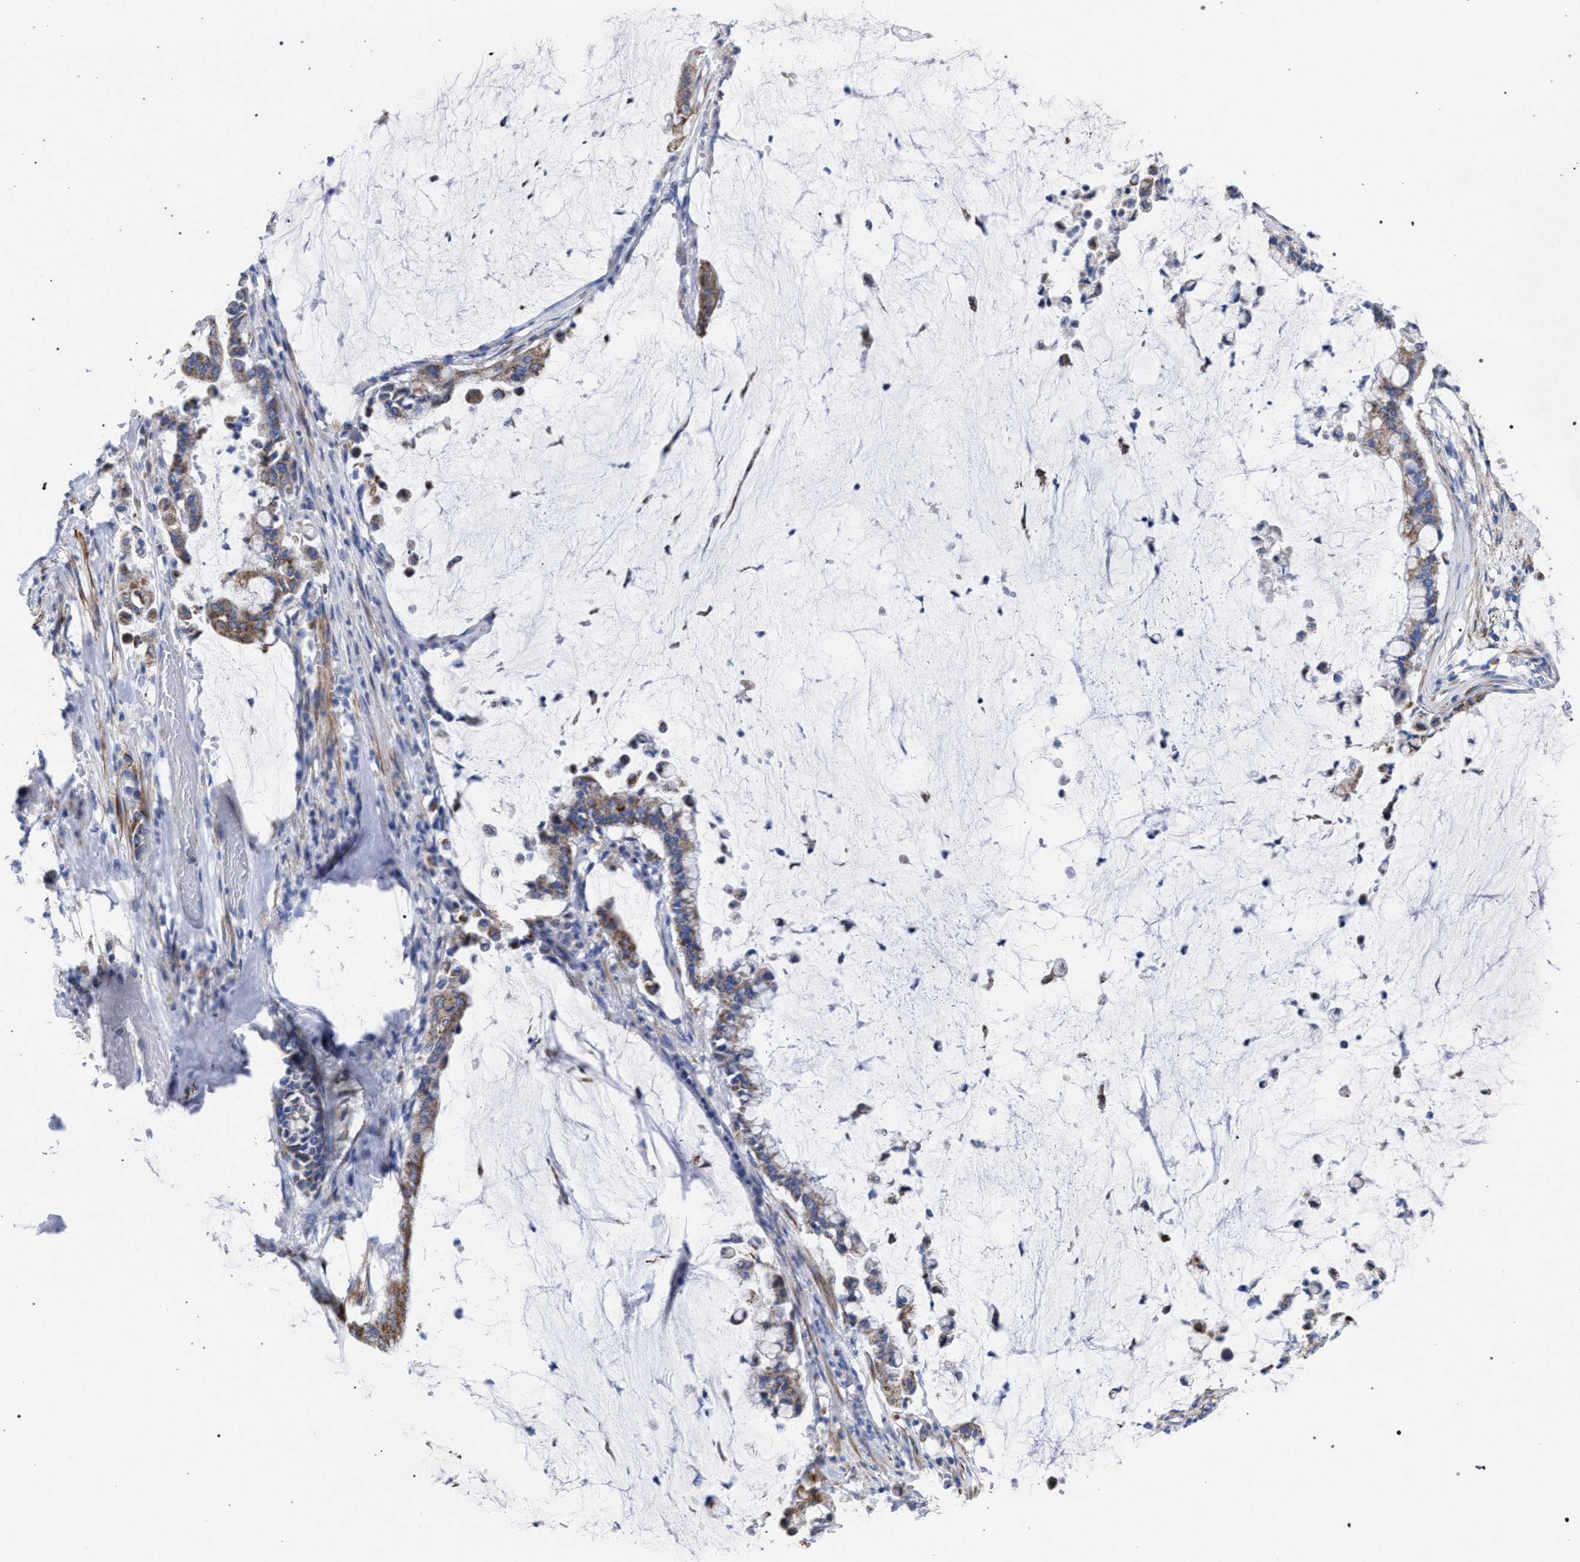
{"staining": {"intensity": "weak", "quantity": "25%-75%", "location": "cytoplasmic/membranous"}, "tissue": "pancreatic cancer", "cell_type": "Tumor cells", "image_type": "cancer", "snomed": [{"axis": "morphology", "description": "Adenocarcinoma, NOS"}, {"axis": "topography", "description": "Pancreas"}], "caption": "Weak cytoplasmic/membranous protein expression is identified in approximately 25%-75% of tumor cells in pancreatic cancer.", "gene": "ACADS", "patient": {"sex": "male", "age": 41}}